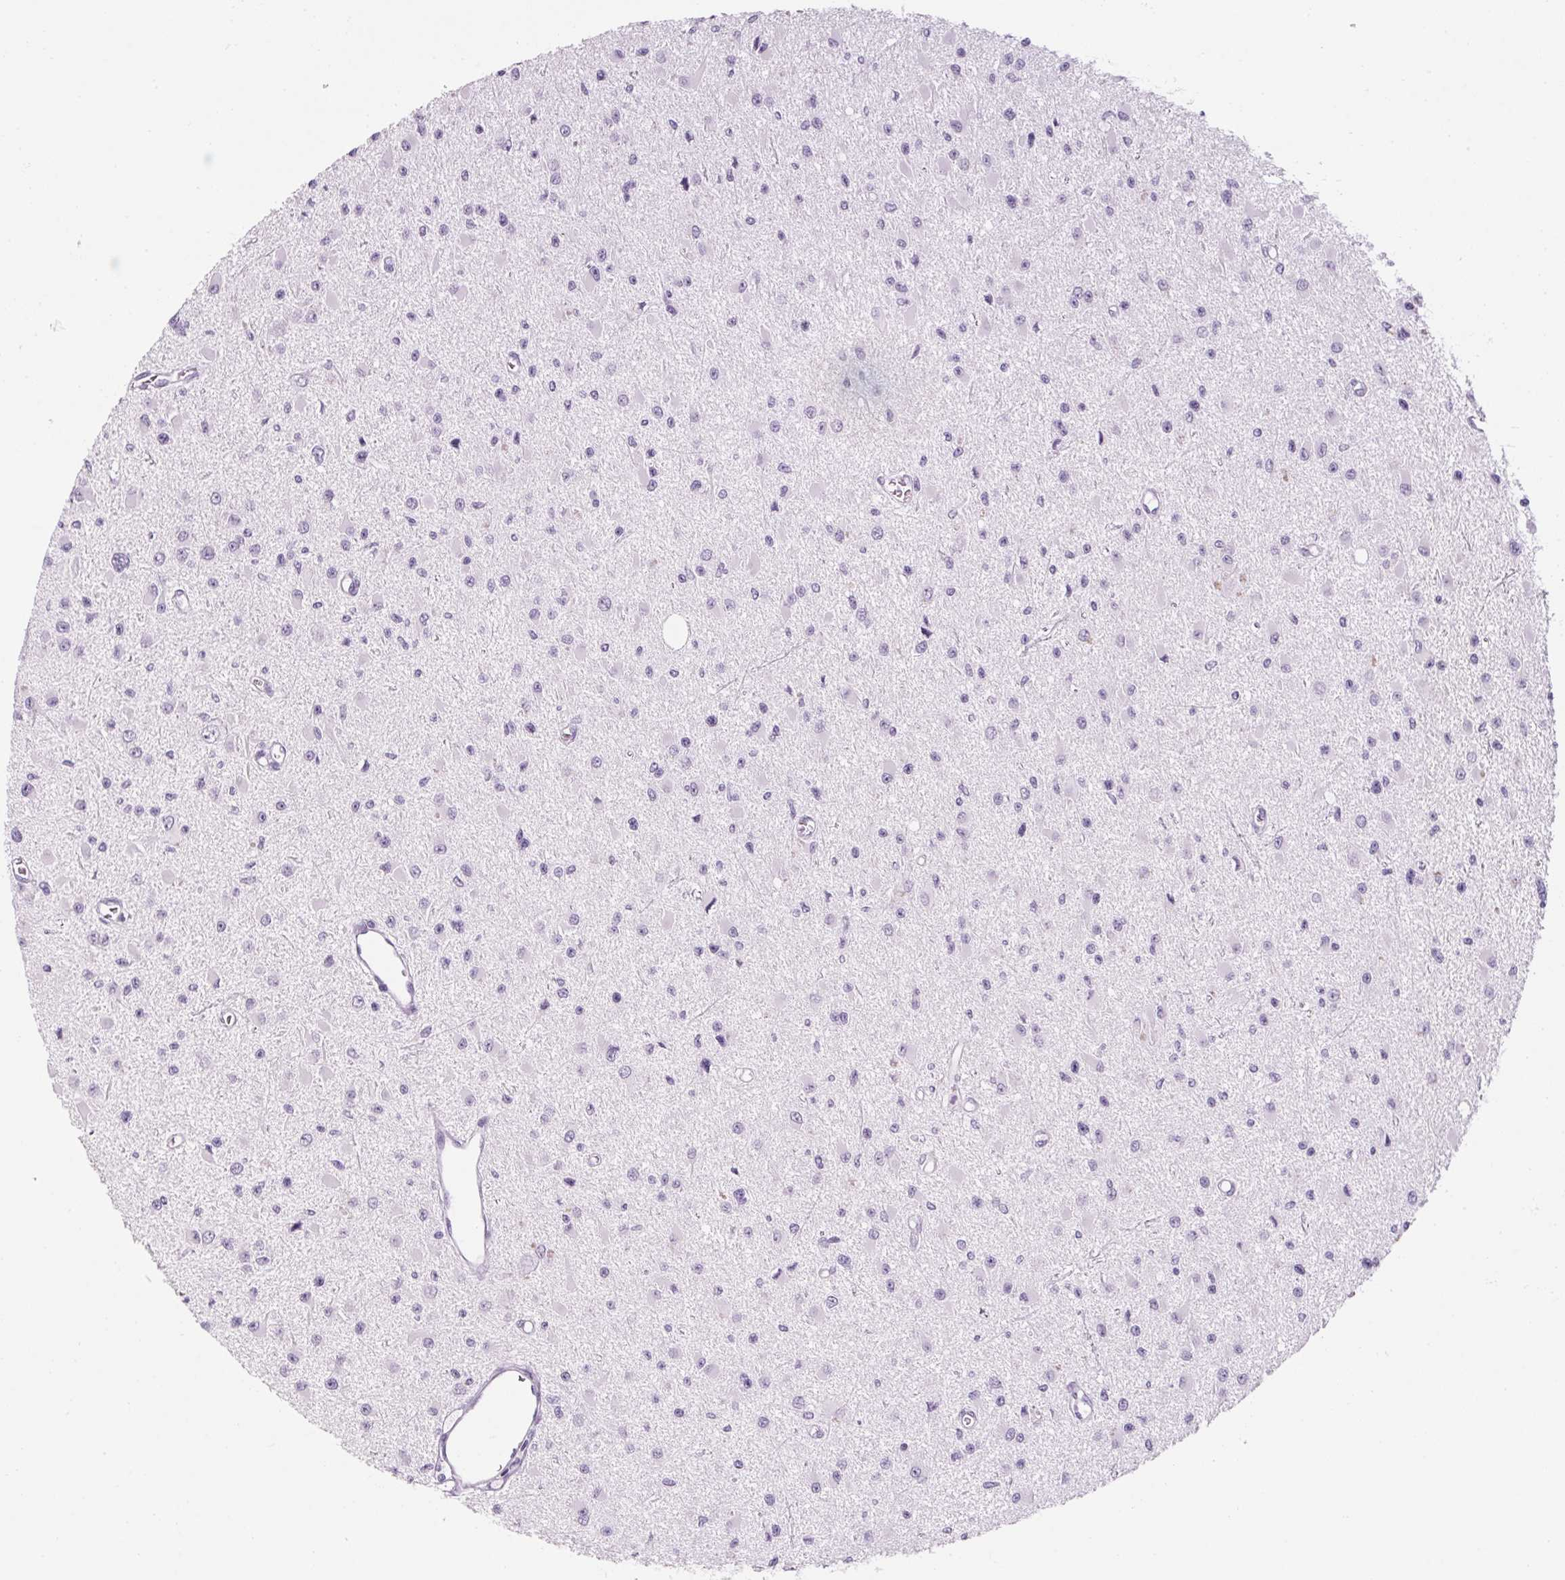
{"staining": {"intensity": "negative", "quantity": "none", "location": "none"}, "tissue": "glioma", "cell_type": "Tumor cells", "image_type": "cancer", "snomed": [{"axis": "morphology", "description": "Glioma, malignant, High grade"}, {"axis": "topography", "description": "Brain"}], "caption": "The image demonstrates no significant positivity in tumor cells of glioma.", "gene": "RPTN", "patient": {"sex": "male", "age": 54}}